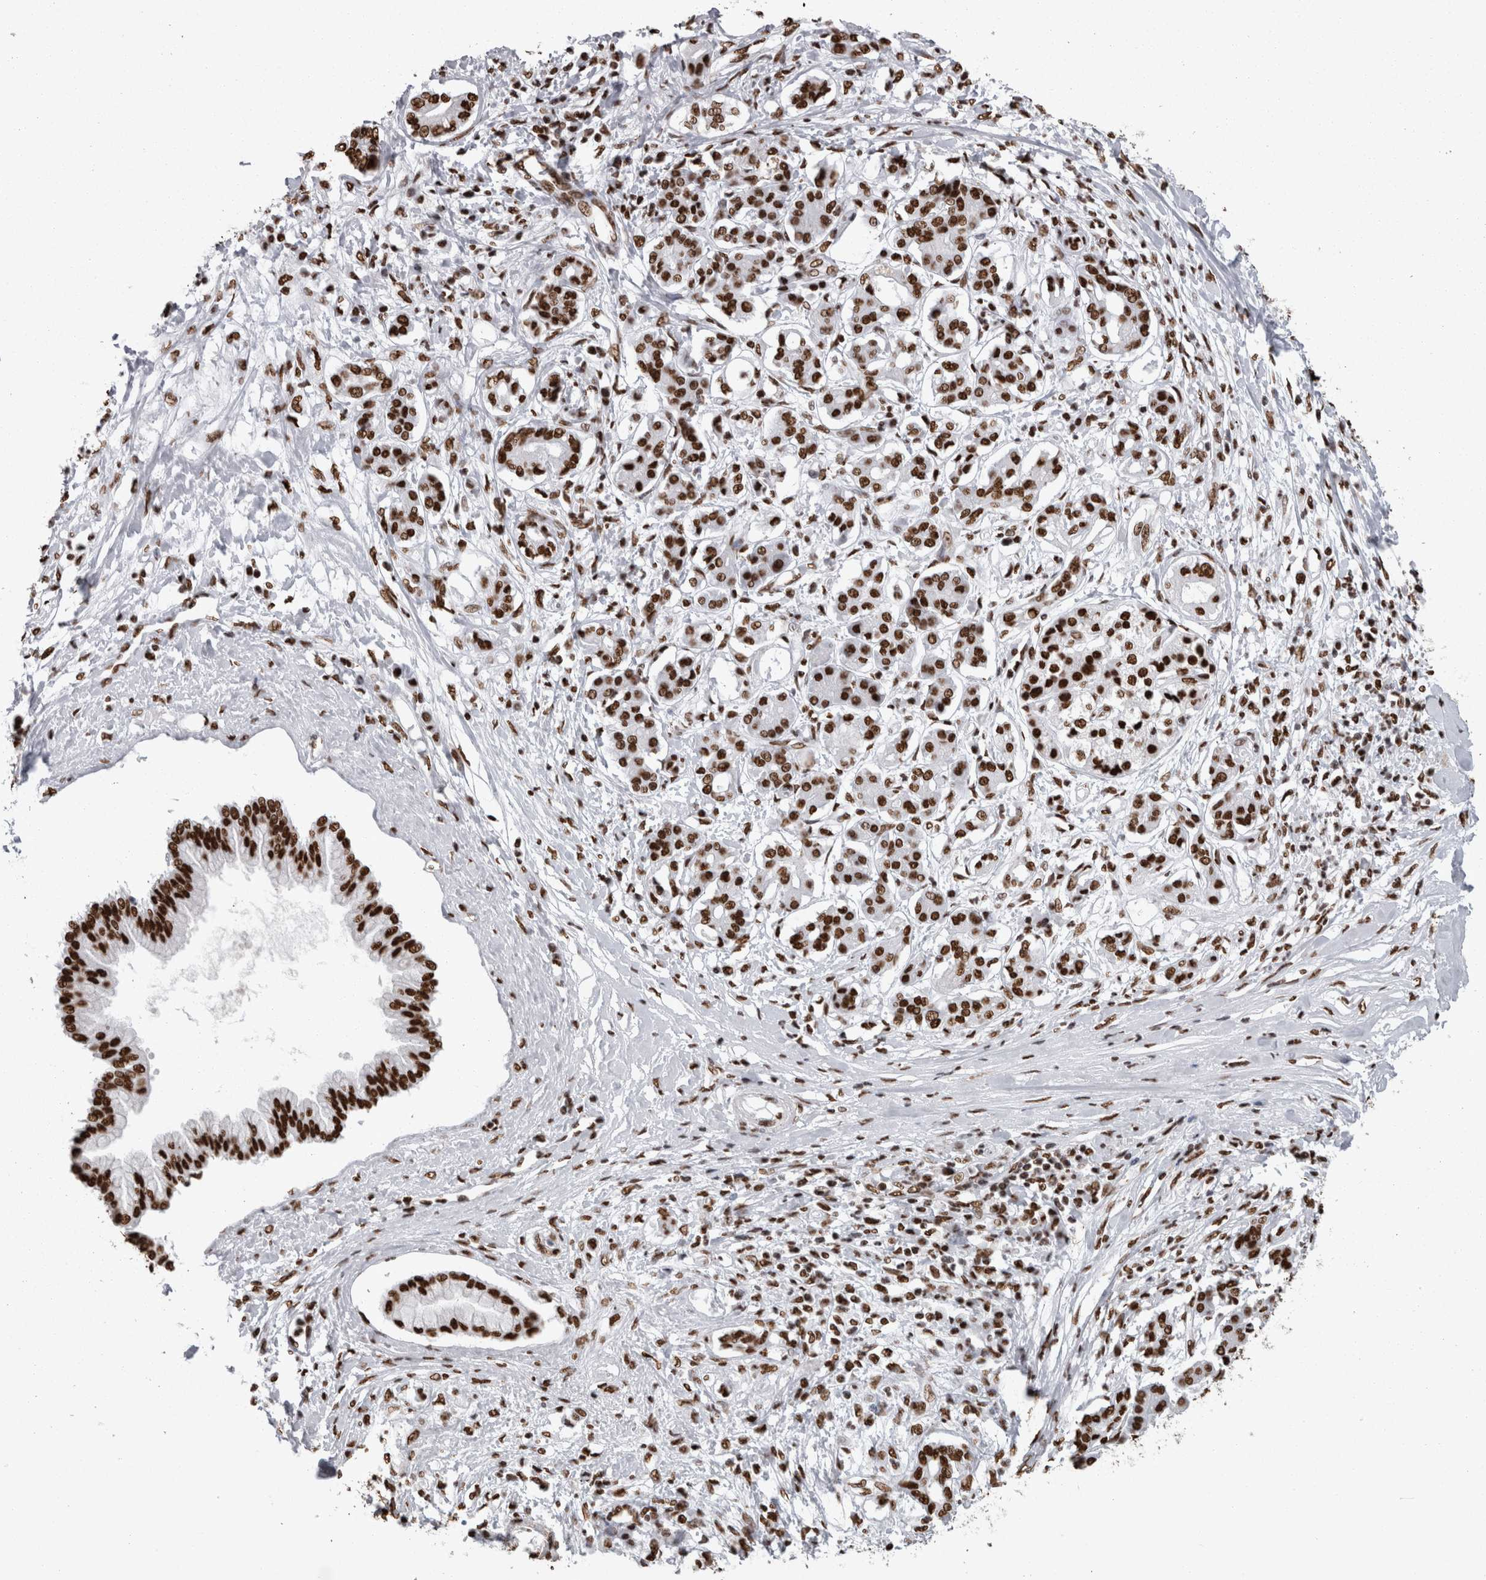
{"staining": {"intensity": "strong", "quantity": ">75%", "location": "nuclear"}, "tissue": "pancreatic cancer", "cell_type": "Tumor cells", "image_type": "cancer", "snomed": [{"axis": "morphology", "description": "Adenocarcinoma, NOS"}, {"axis": "topography", "description": "Pancreas"}], "caption": "Pancreatic cancer stained with a brown dye displays strong nuclear positive expression in about >75% of tumor cells.", "gene": "HNRNPM", "patient": {"sex": "female", "age": 56}}